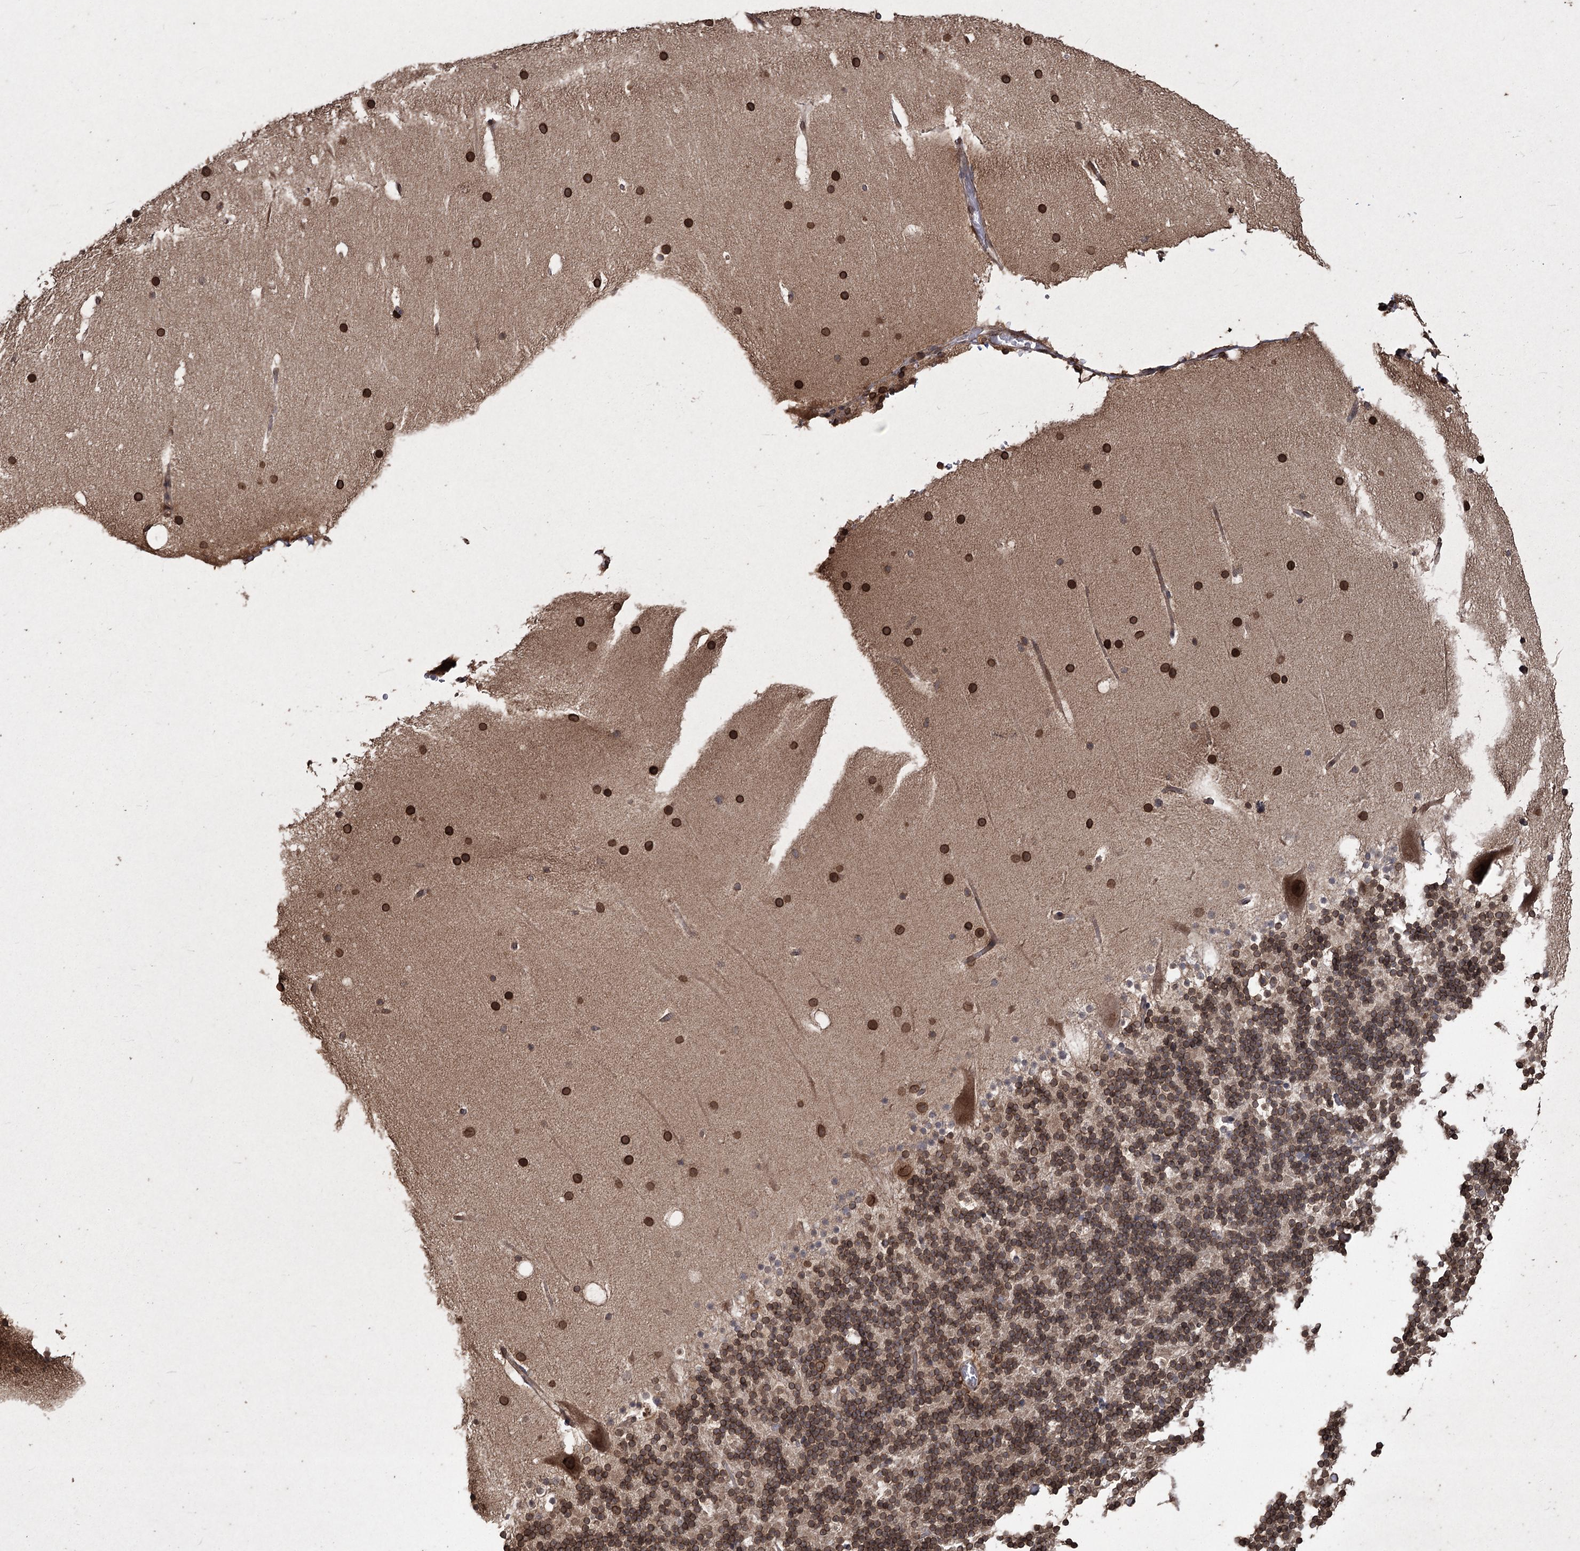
{"staining": {"intensity": "moderate", "quantity": ">75%", "location": "nuclear"}, "tissue": "cerebellum", "cell_type": "Cells in granular layer", "image_type": "normal", "snomed": [{"axis": "morphology", "description": "Normal tissue, NOS"}, {"axis": "topography", "description": "Cerebellum"}], "caption": "Immunohistochemistry micrograph of benign cerebellum: human cerebellum stained using immunohistochemistry (IHC) displays medium levels of moderate protein expression localized specifically in the nuclear of cells in granular layer, appearing as a nuclear brown color.", "gene": "PRC1", "patient": {"sex": "male", "age": 57}}